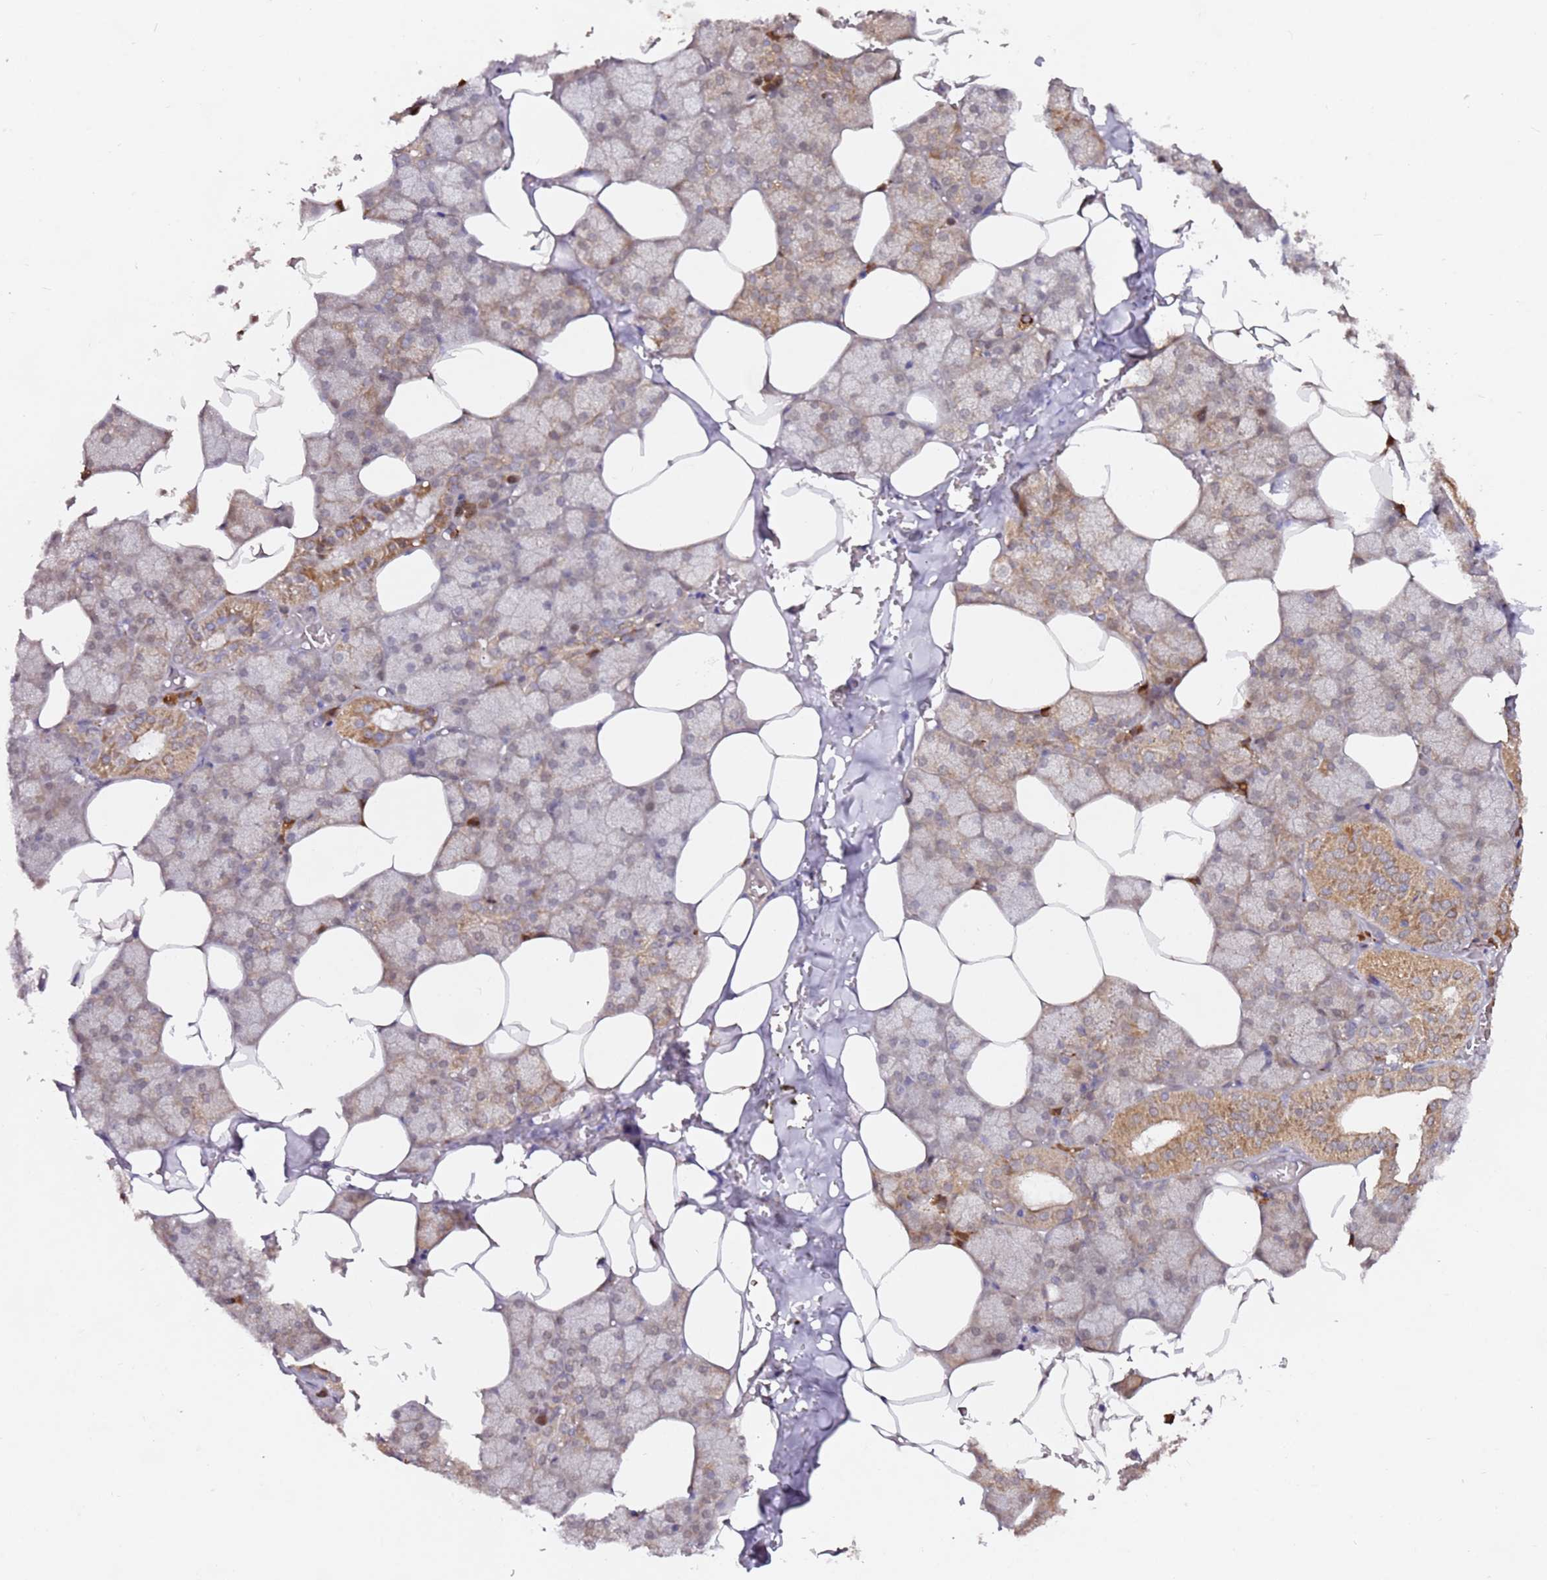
{"staining": {"intensity": "moderate", "quantity": "25%-75%", "location": "cytoplasmic/membranous"}, "tissue": "salivary gland", "cell_type": "Glandular cells", "image_type": "normal", "snomed": [{"axis": "morphology", "description": "Normal tissue, NOS"}, {"axis": "topography", "description": "Salivary gland"}], "caption": "The immunohistochemical stain highlights moderate cytoplasmic/membranous staining in glandular cells of normal salivary gland. The staining was performed using DAB (3,3'-diaminobenzidine), with brown indicating positive protein expression. Nuclei are stained blue with hematoxylin.", "gene": "ALG11", "patient": {"sex": "male", "age": 62}}